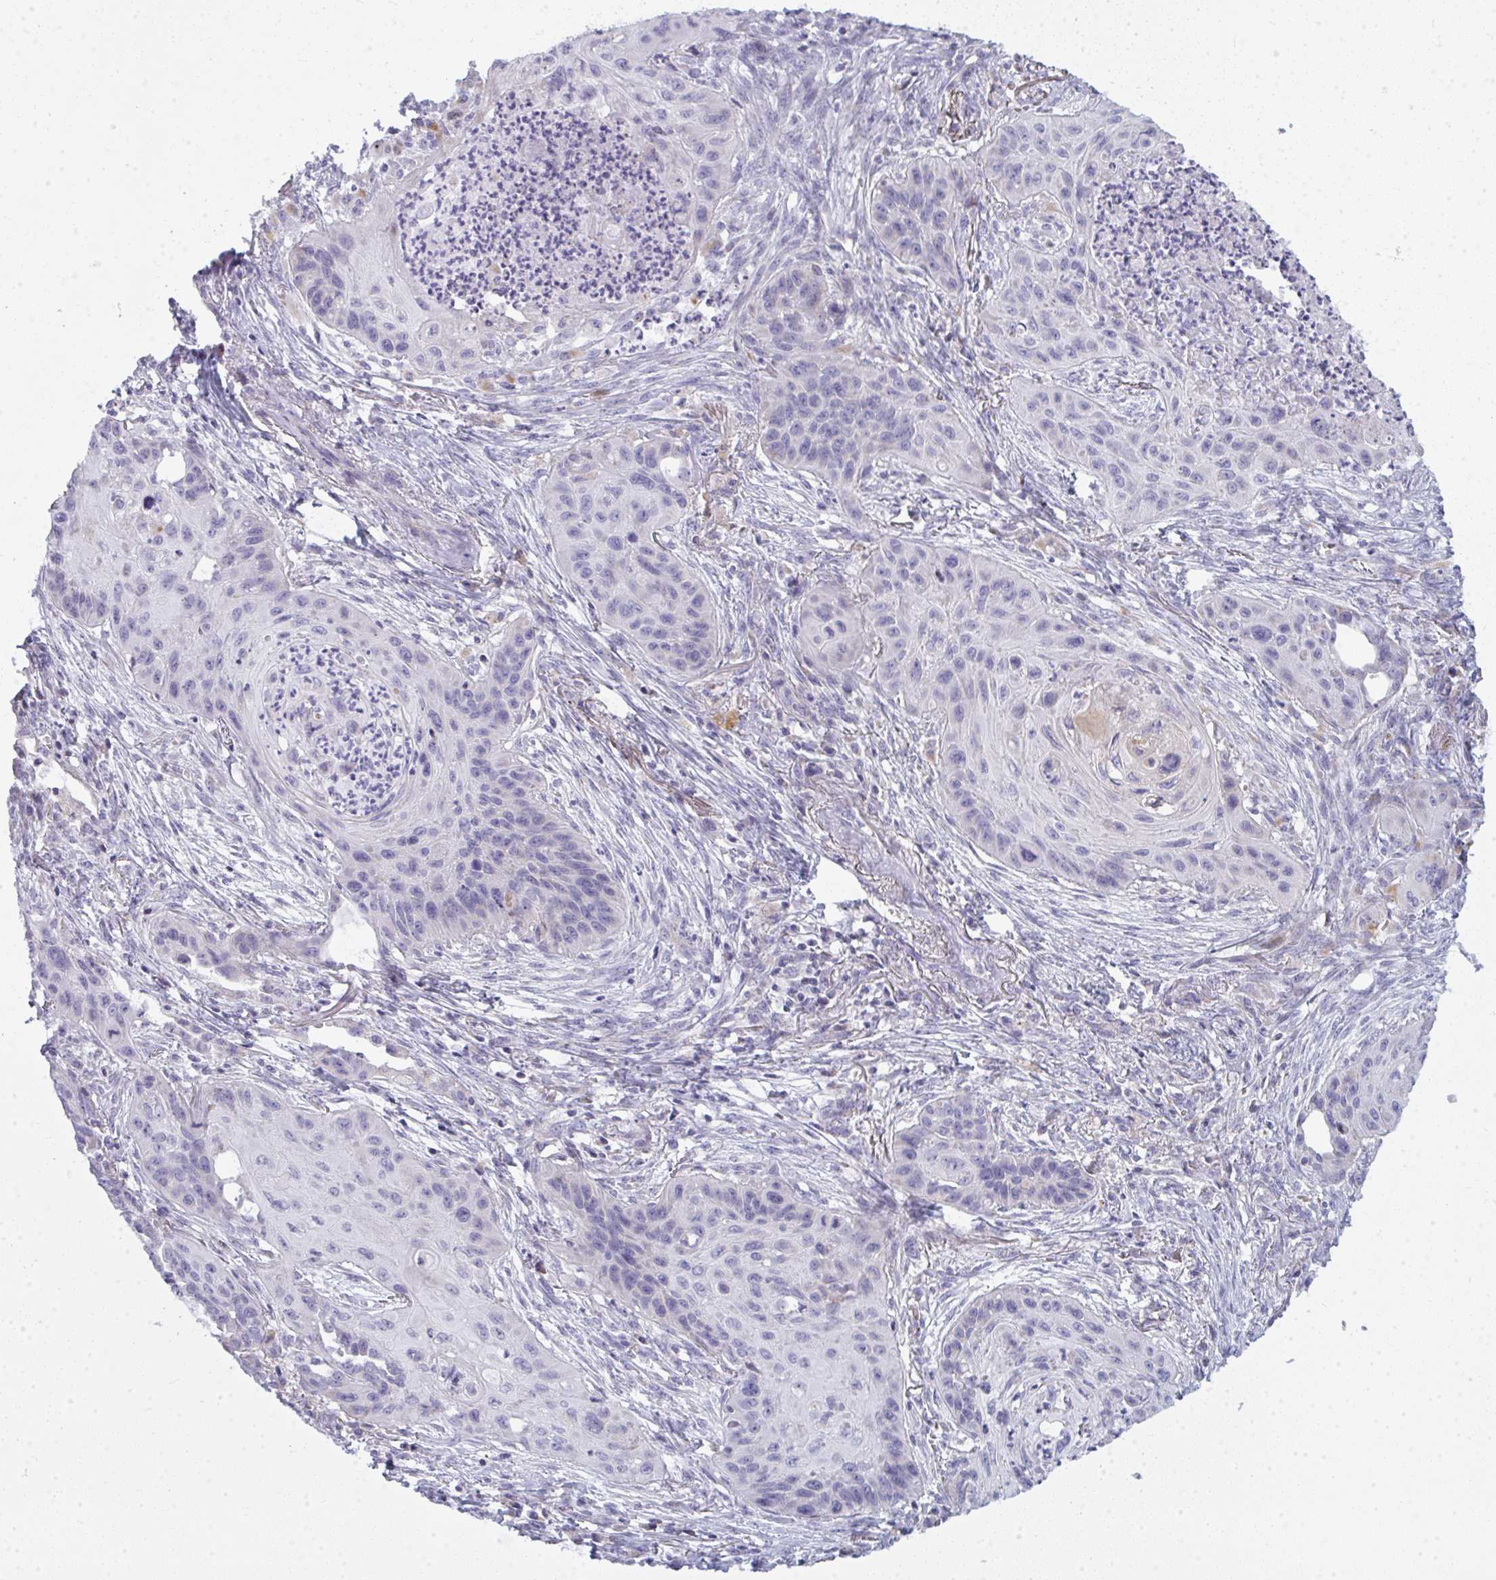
{"staining": {"intensity": "negative", "quantity": "none", "location": "none"}, "tissue": "lung cancer", "cell_type": "Tumor cells", "image_type": "cancer", "snomed": [{"axis": "morphology", "description": "Squamous cell carcinoma, NOS"}, {"axis": "topography", "description": "Lung"}], "caption": "IHC image of lung cancer (squamous cell carcinoma) stained for a protein (brown), which shows no expression in tumor cells.", "gene": "ATG9A", "patient": {"sex": "male", "age": 71}}